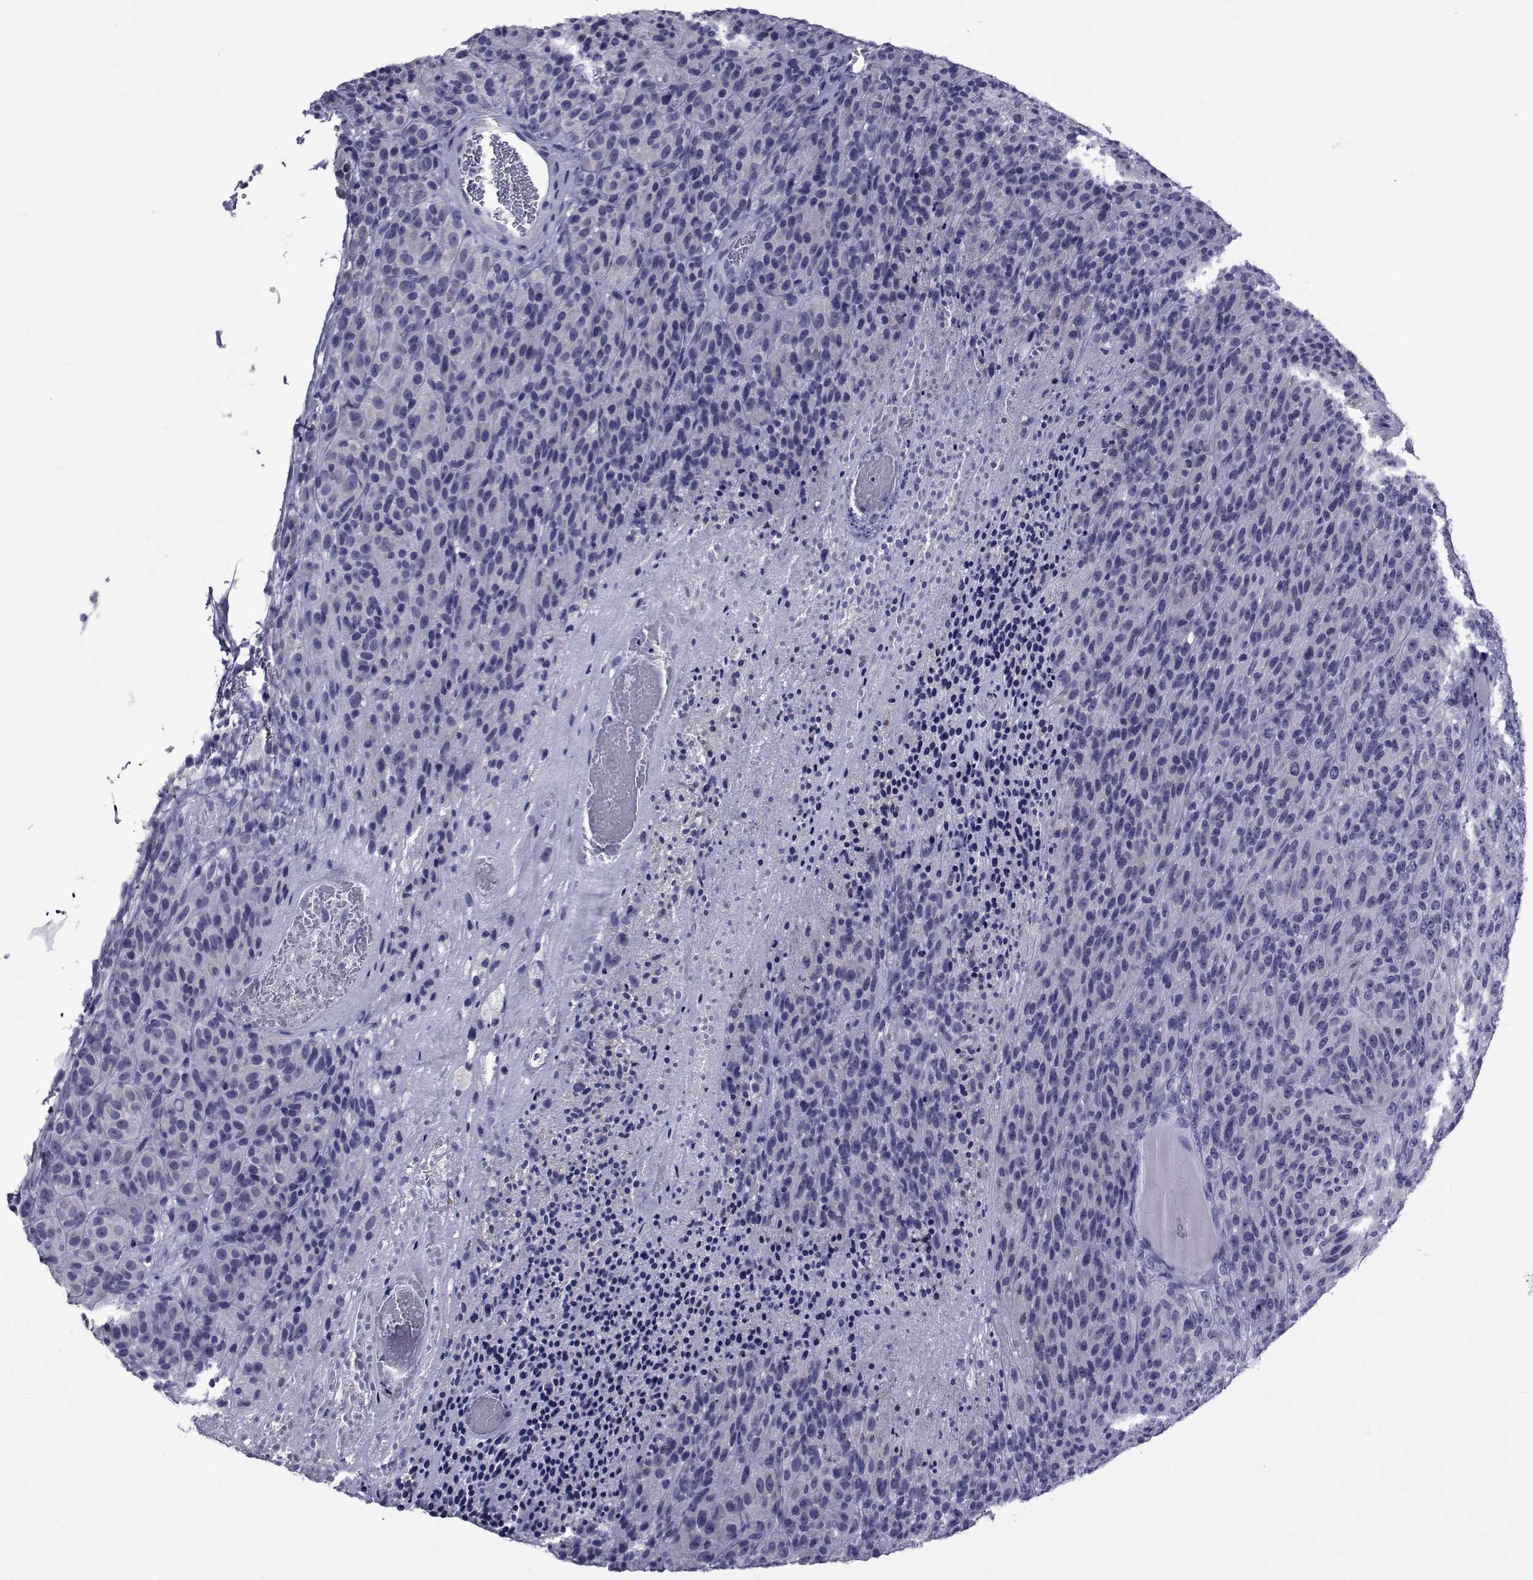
{"staining": {"intensity": "negative", "quantity": "none", "location": "none"}, "tissue": "melanoma", "cell_type": "Tumor cells", "image_type": "cancer", "snomed": [{"axis": "morphology", "description": "Malignant melanoma, Metastatic site"}, {"axis": "topography", "description": "Brain"}], "caption": "Melanoma stained for a protein using immunohistochemistry demonstrates no expression tumor cells.", "gene": "GKAP1", "patient": {"sex": "female", "age": 56}}